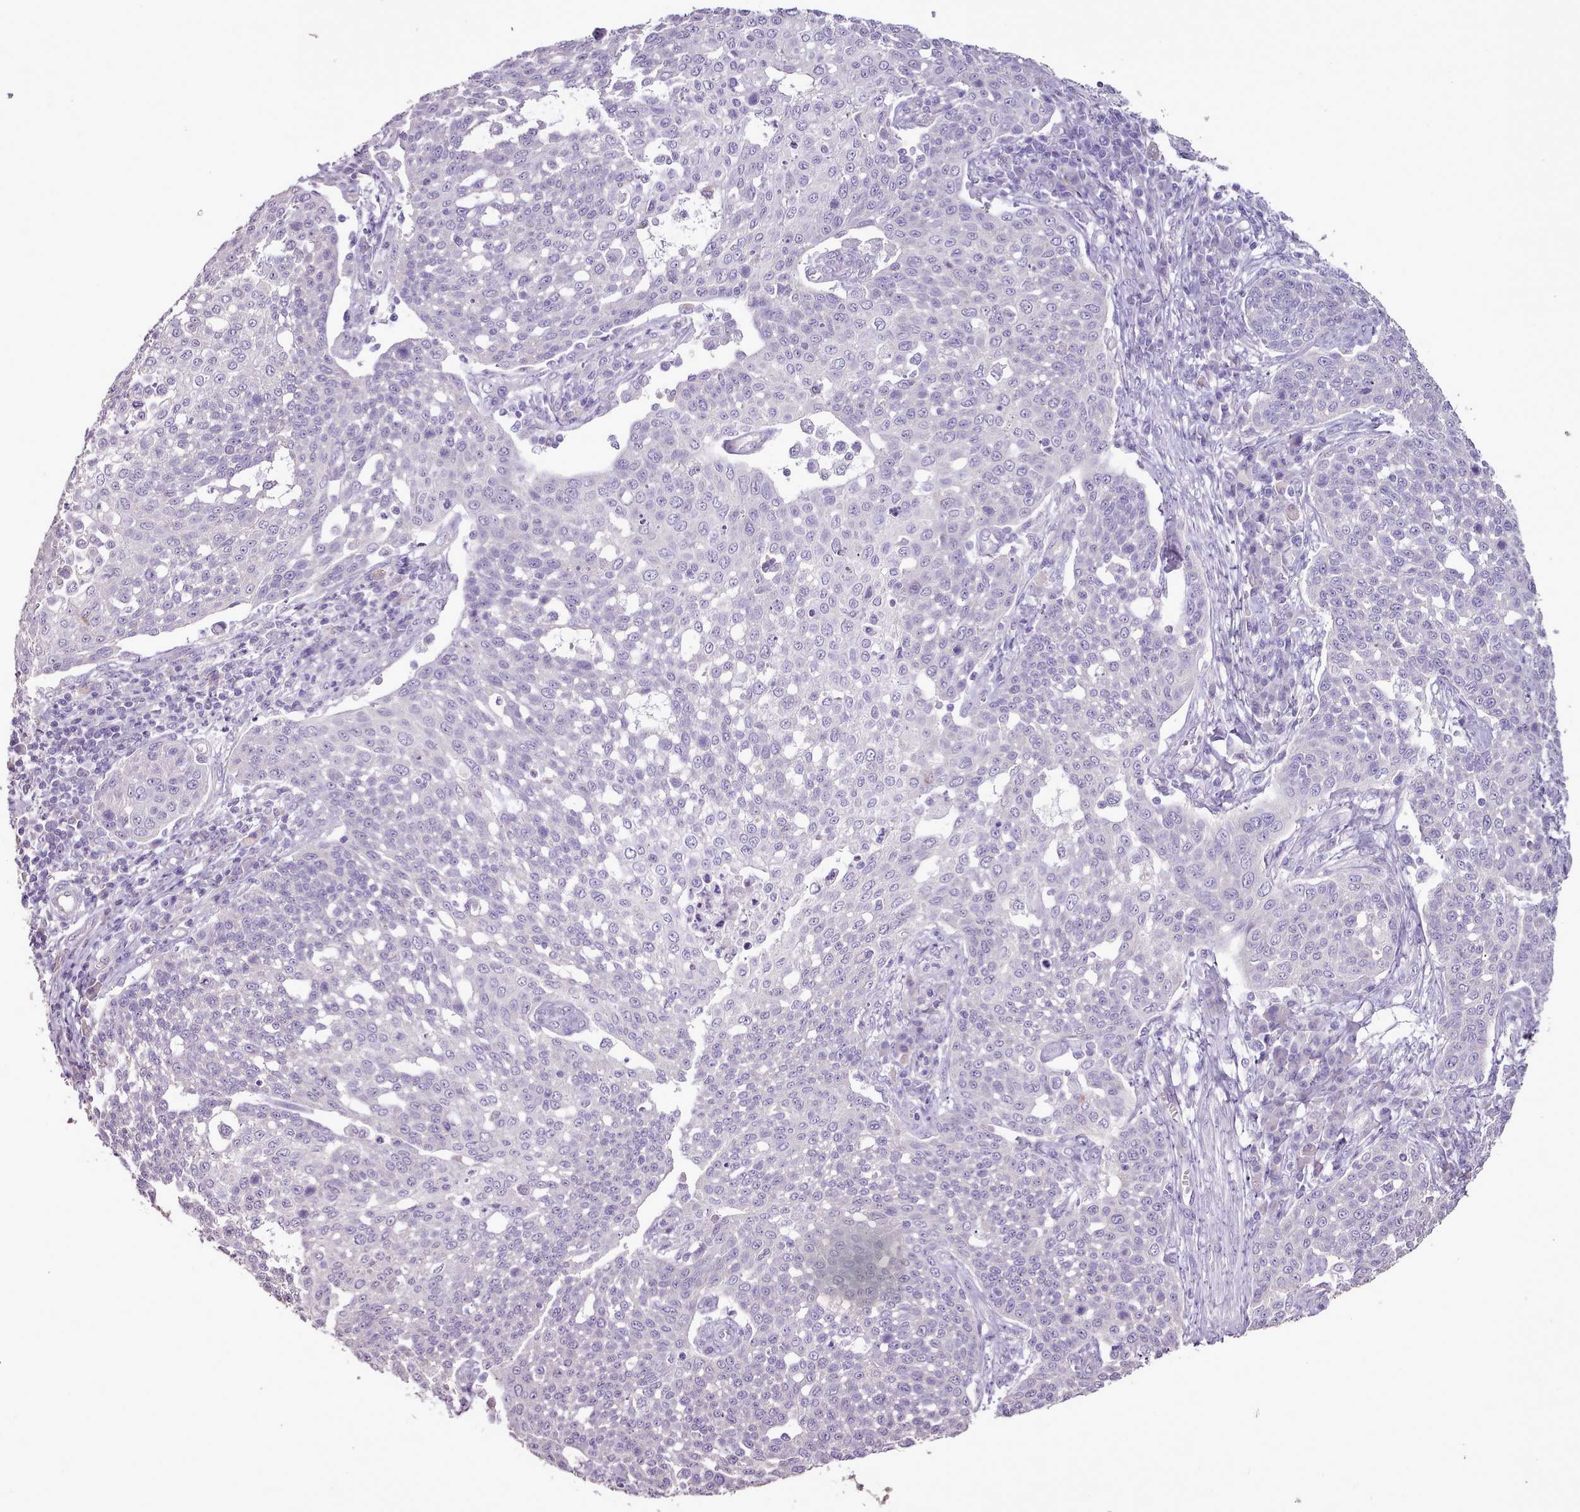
{"staining": {"intensity": "negative", "quantity": "none", "location": "none"}, "tissue": "cervical cancer", "cell_type": "Tumor cells", "image_type": "cancer", "snomed": [{"axis": "morphology", "description": "Squamous cell carcinoma, NOS"}, {"axis": "topography", "description": "Cervix"}], "caption": "This is an IHC photomicrograph of cervical cancer (squamous cell carcinoma). There is no staining in tumor cells.", "gene": "BLOC1S2", "patient": {"sex": "female", "age": 34}}